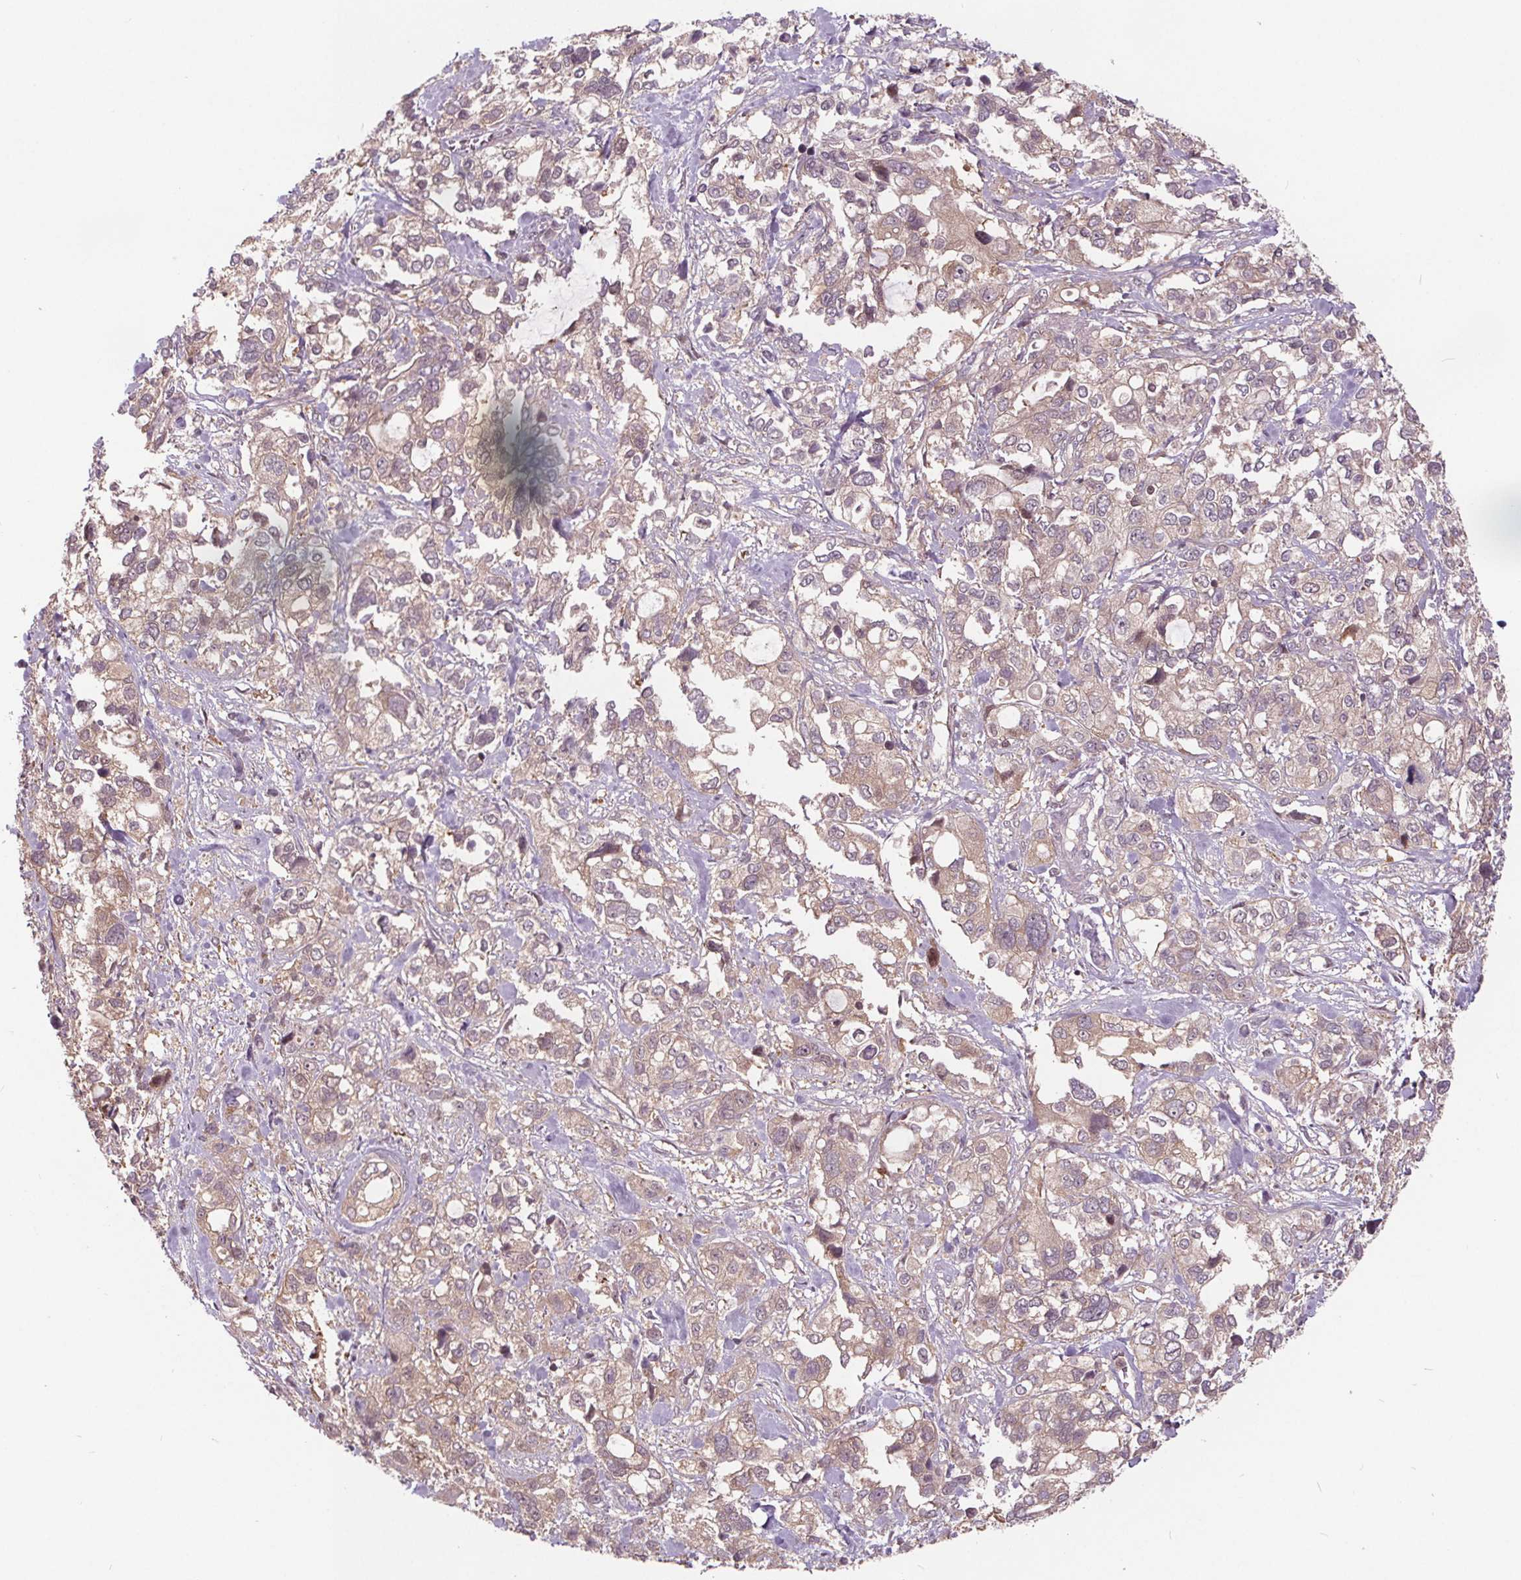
{"staining": {"intensity": "weak", "quantity": ">75%", "location": "cytoplasmic/membranous"}, "tissue": "stomach cancer", "cell_type": "Tumor cells", "image_type": "cancer", "snomed": [{"axis": "morphology", "description": "Adenocarcinoma, NOS"}, {"axis": "topography", "description": "Stomach, upper"}], "caption": "Weak cytoplasmic/membranous protein expression is seen in about >75% of tumor cells in stomach cancer (adenocarcinoma).", "gene": "HIF1AN", "patient": {"sex": "female", "age": 81}}